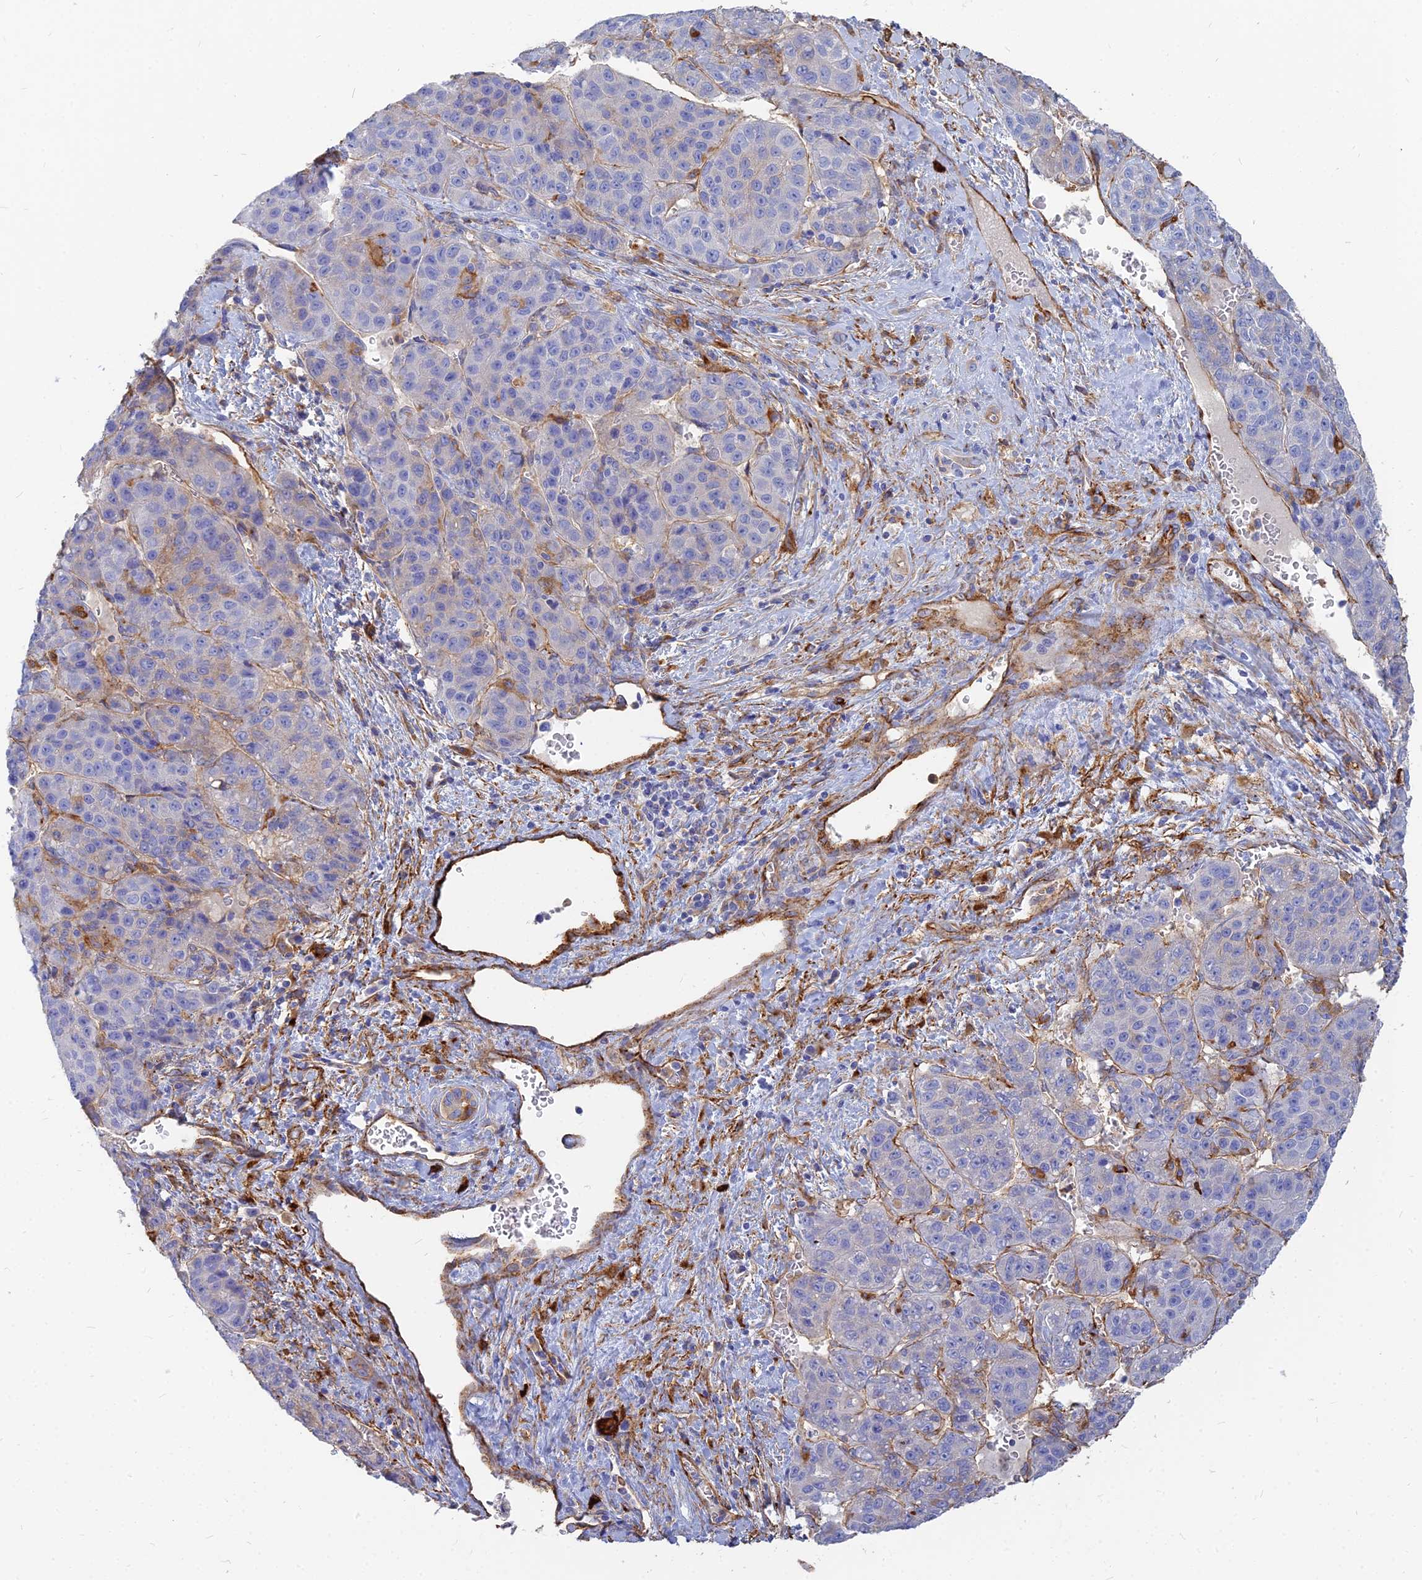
{"staining": {"intensity": "negative", "quantity": "none", "location": "none"}, "tissue": "liver cancer", "cell_type": "Tumor cells", "image_type": "cancer", "snomed": [{"axis": "morphology", "description": "Carcinoma, Hepatocellular, NOS"}, {"axis": "topography", "description": "Liver"}], "caption": "Tumor cells show no significant expression in liver hepatocellular carcinoma.", "gene": "VAT1", "patient": {"sex": "female", "age": 53}}